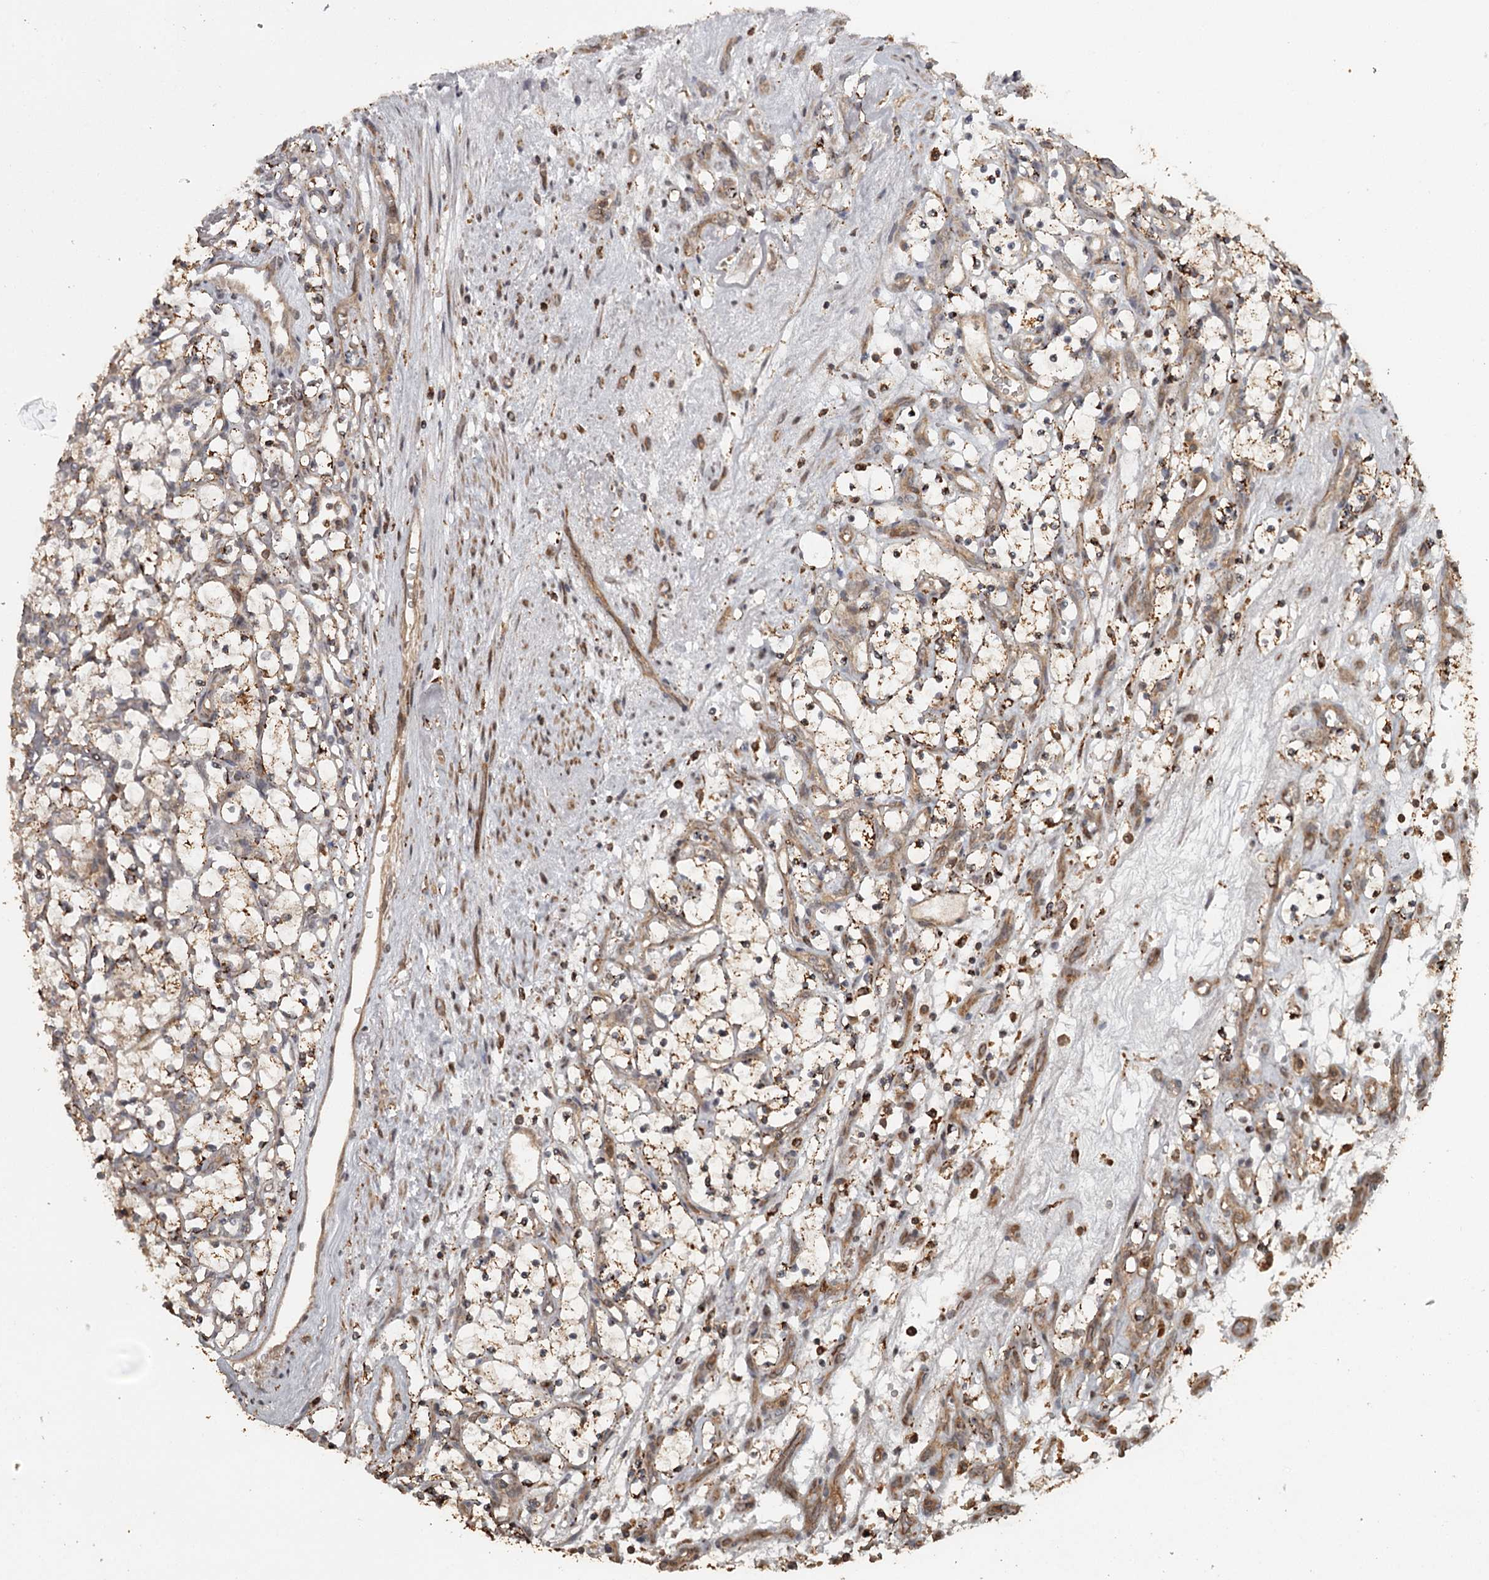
{"staining": {"intensity": "moderate", "quantity": "25%-75%", "location": "cytoplasmic/membranous"}, "tissue": "renal cancer", "cell_type": "Tumor cells", "image_type": "cancer", "snomed": [{"axis": "morphology", "description": "Adenocarcinoma, NOS"}, {"axis": "topography", "description": "Kidney"}], "caption": "About 25%-75% of tumor cells in human renal cancer show moderate cytoplasmic/membranous protein expression as visualized by brown immunohistochemical staining.", "gene": "FAXC", "patient": {"sex": "female", "age": 69}}